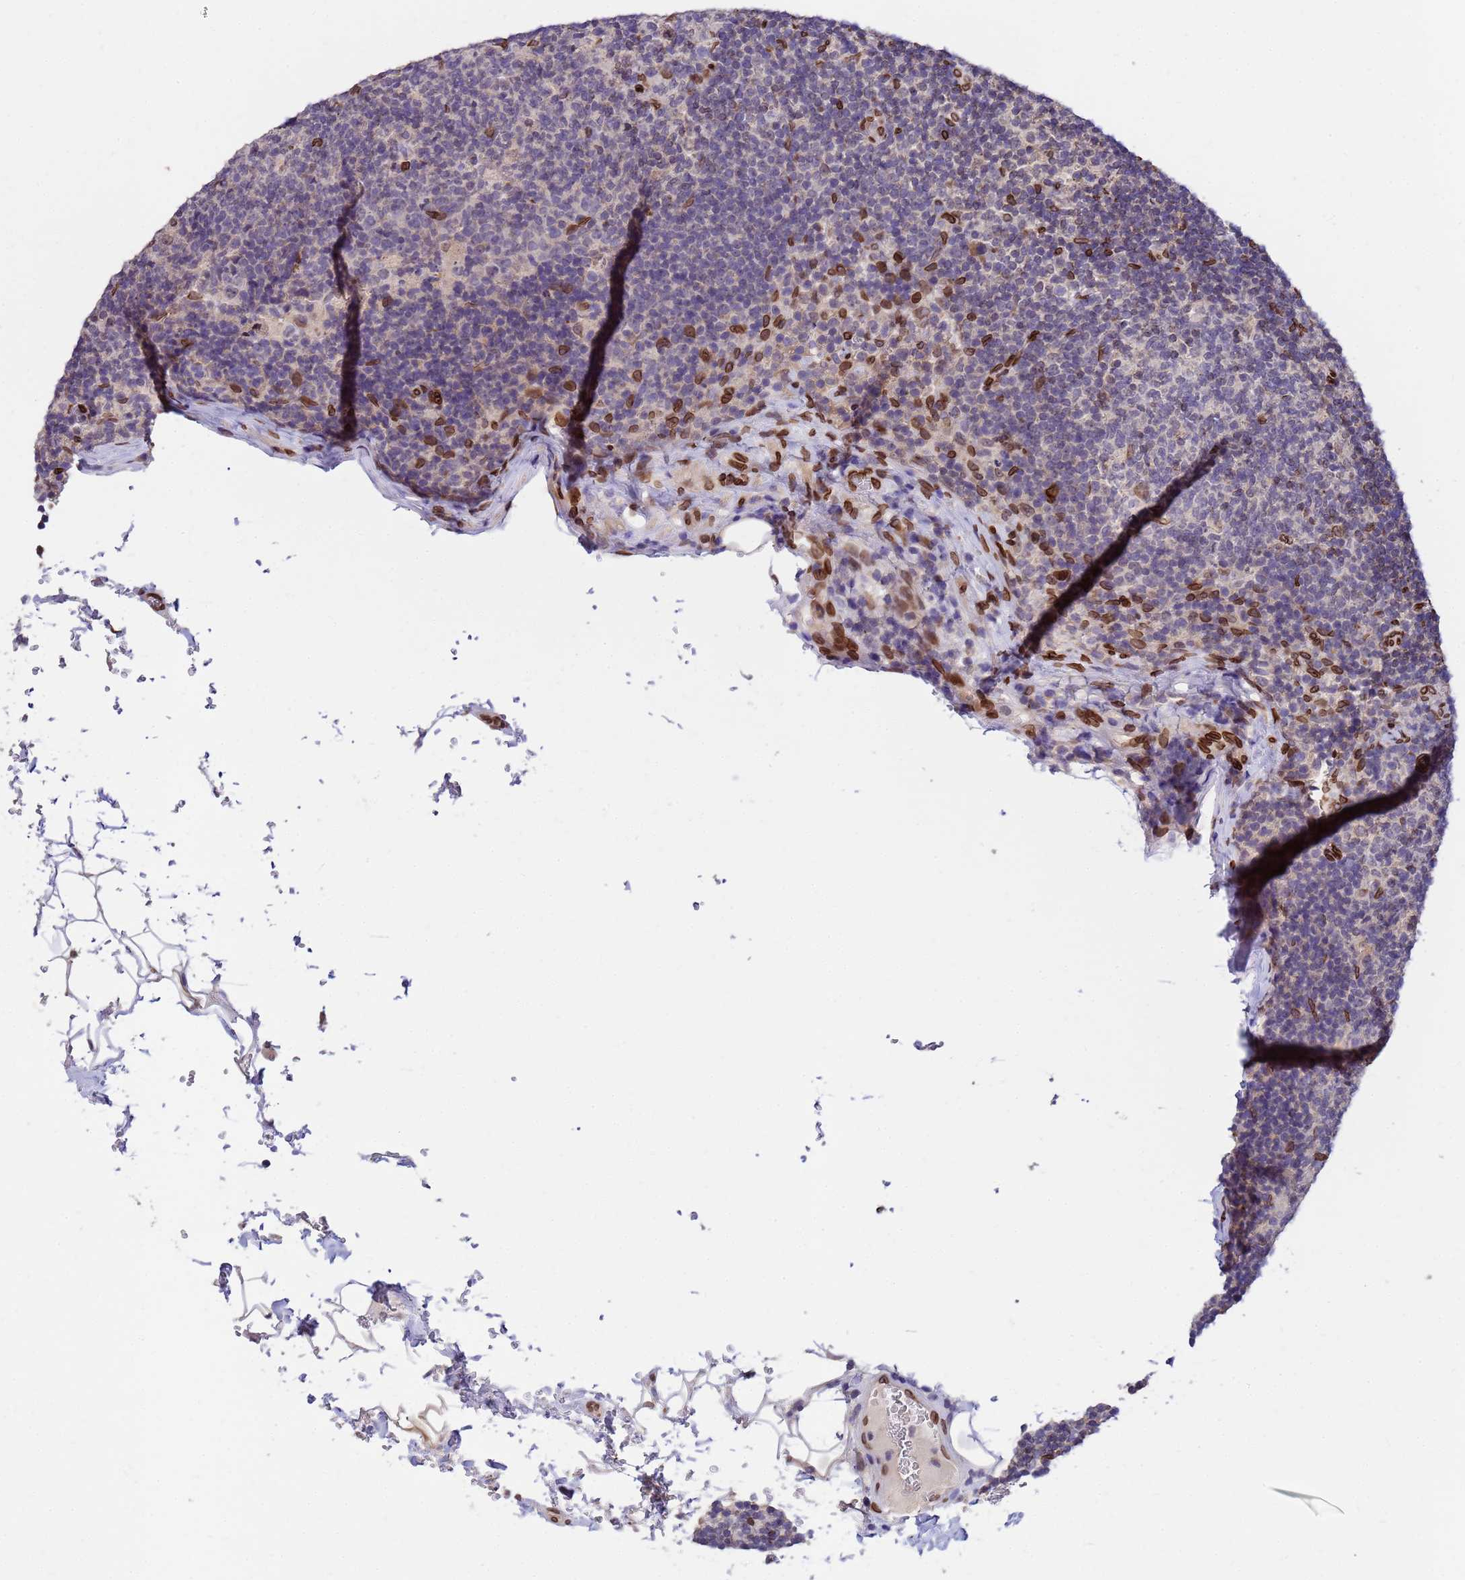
{"staining": {"intensity": "moderate", "quantity": "<25%", "location": "cytoplasmic/membranous,nuclear"}, "tissue": "lymph node", "cell_type": "Germinal center cells", "image_type": "normal", "snomed": [{"axis": "morphology", "description": "Normal tissue, NOS"}, {"axis": "topography", "description": "Lymph node"}], "caption": "Lymph node stained with a brown dye shows moderate cytoplasmic/membranous,nuclear positive staining in approximately <25% of germinal center cells.", "gene": "GPR135", "patient": {"sex": "female", "age": 31}}